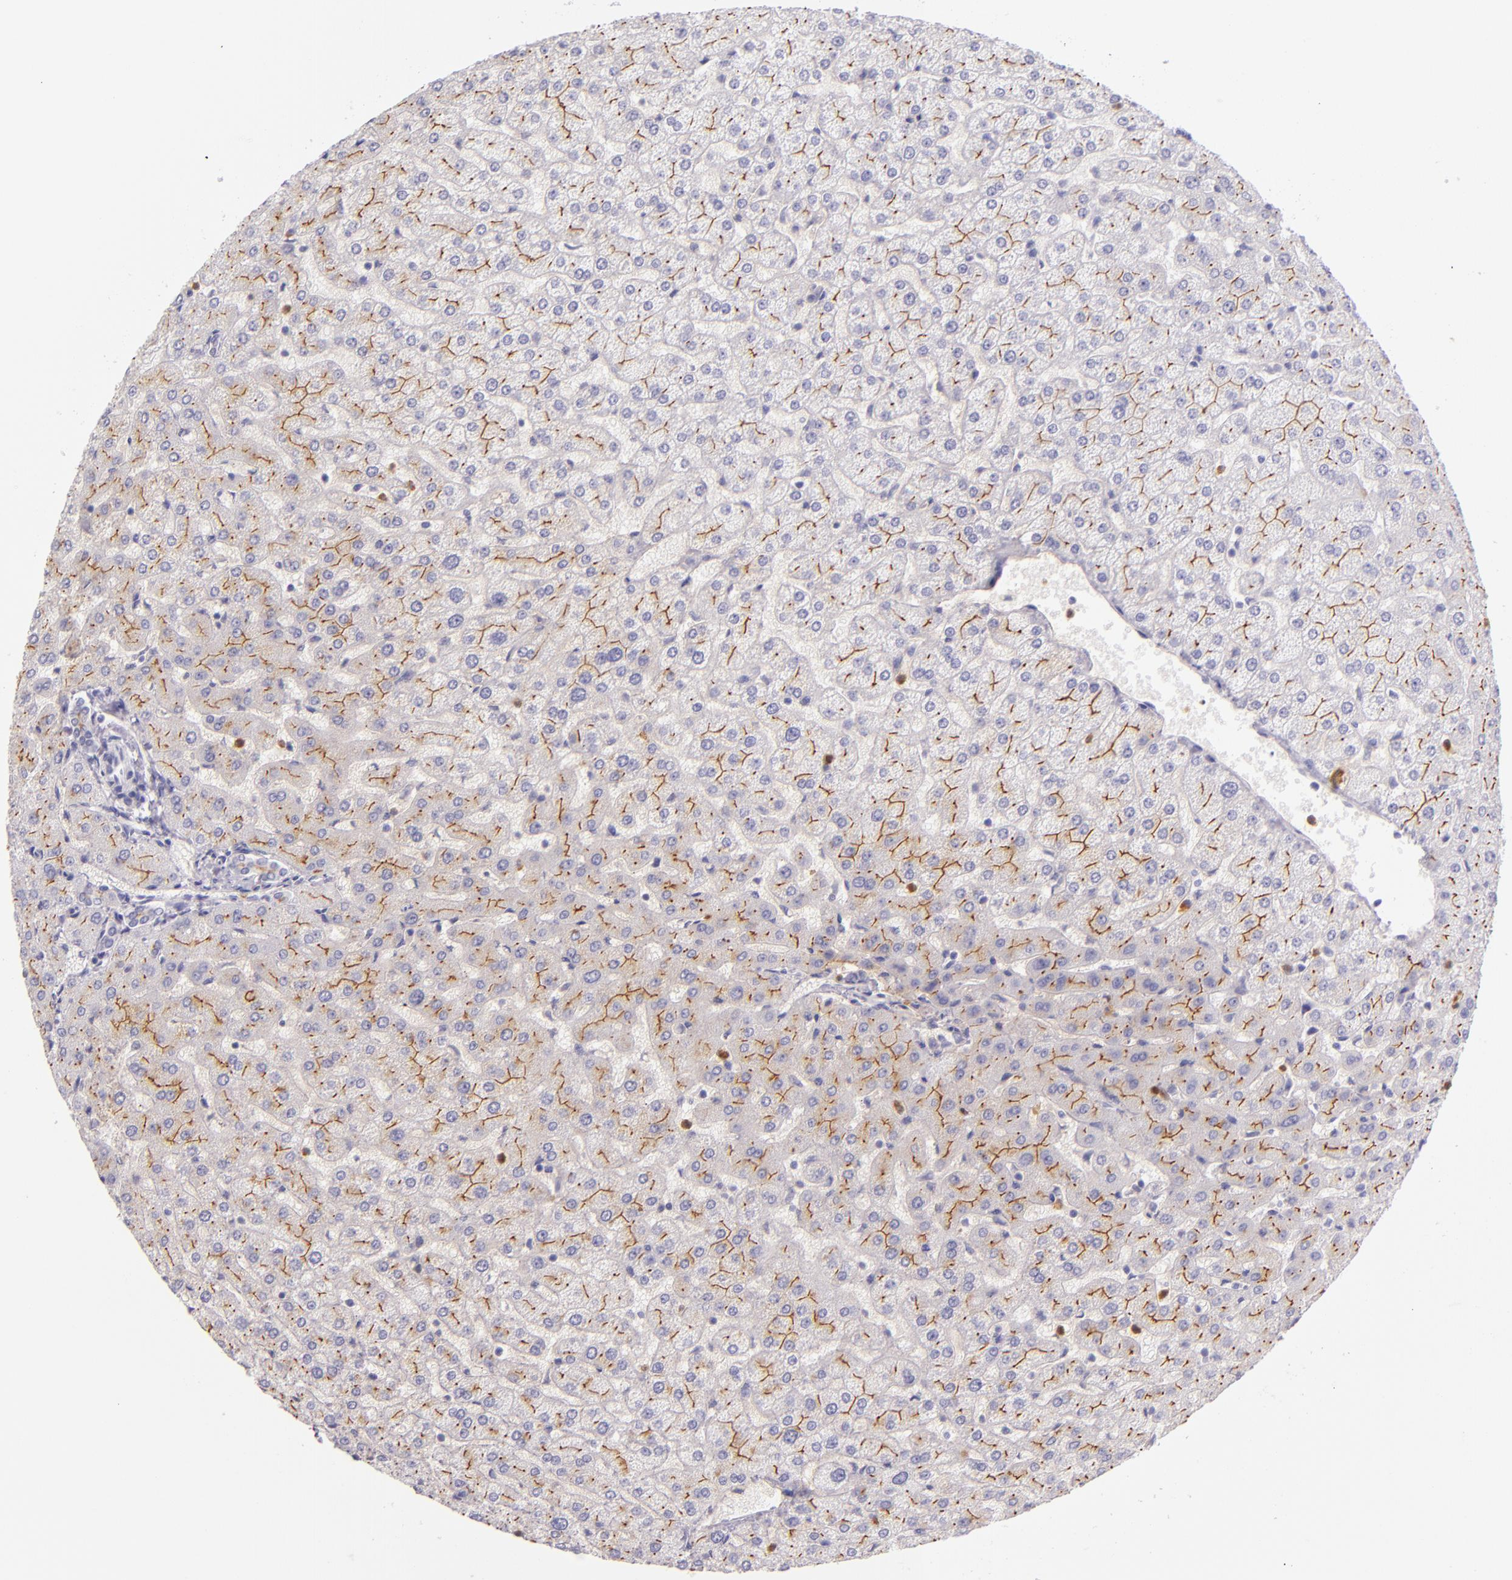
{"staining": {"intensity": "negative", "quantity": "none", "location": "none"}, "tissue": "liver", "cell_type": "Cholangiocytes", "image_type": "normal", "snomed": [{"axis": "morphology", "description": "Normal tissue, NOS"}, {"axis": "morphology", "description": "Fibrosis, NOS"}, {"axis": "topography", "description": "Liver"}], "caption": "There is no significant staining in cholangiocytes of liver. (Brightfield microscopy of DAB immunohistochemistry (IHC) at high magnification).", "gene": "CEACAM1", "patient": {"sex": "female", "age": 29}}